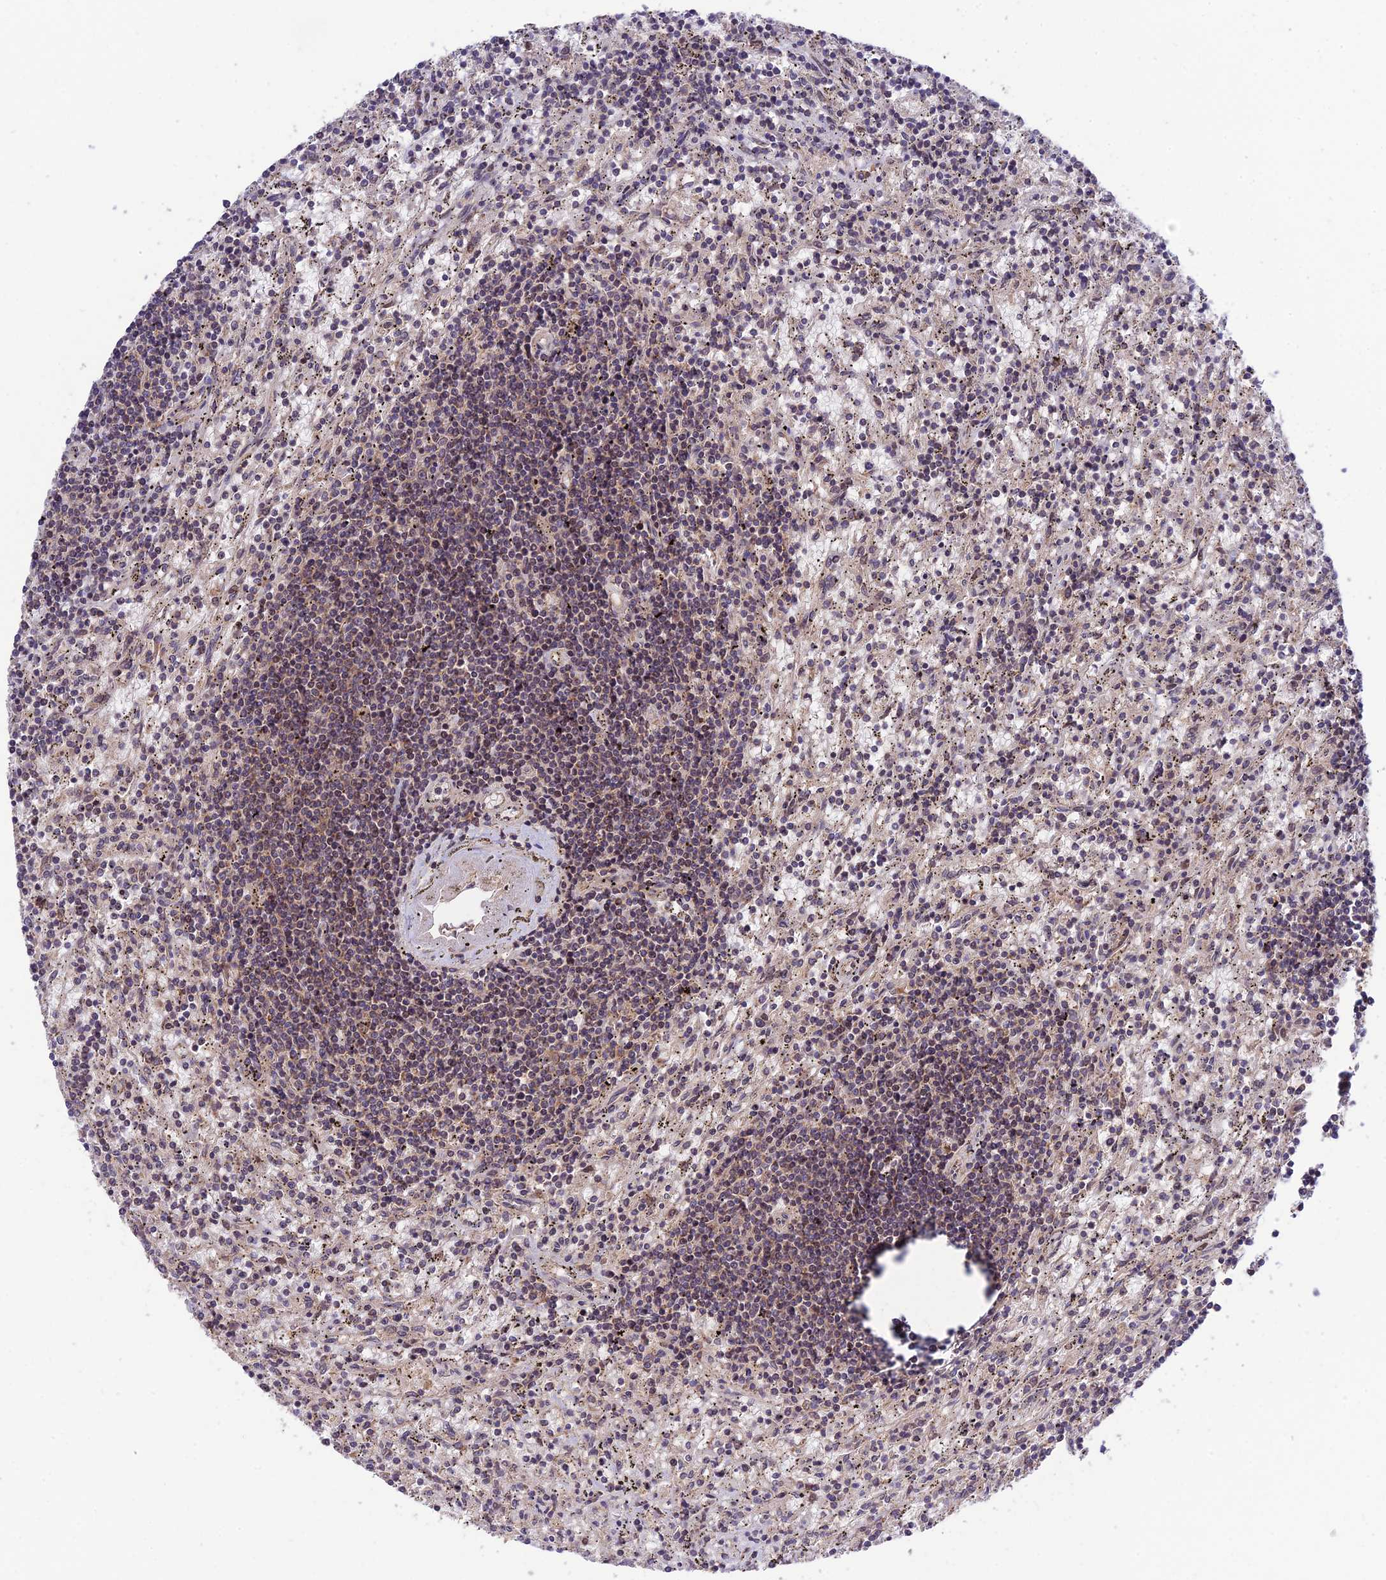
{"staining": {"intensity": "negative", "quantity": "none", "location": "none"}, "tissue": "lymphoma", "cell_type": "Tumor cells", "image_type": "cancer", "snomed": [{"axis": "morphology", "description": "Malignant lymphoma, non-Hodgkin's type, Low grade"}, {"axis": "topography", "description": "Spleen"}], "caption": "IHC photomicrograph of low-grade malignant lymphoma, non-Hodgkin's type stained for a protein (brown), which displays no expression in tumor cells.", "gene": "PLEKHG2", "patient": {"sex": "male", "age": 76}}